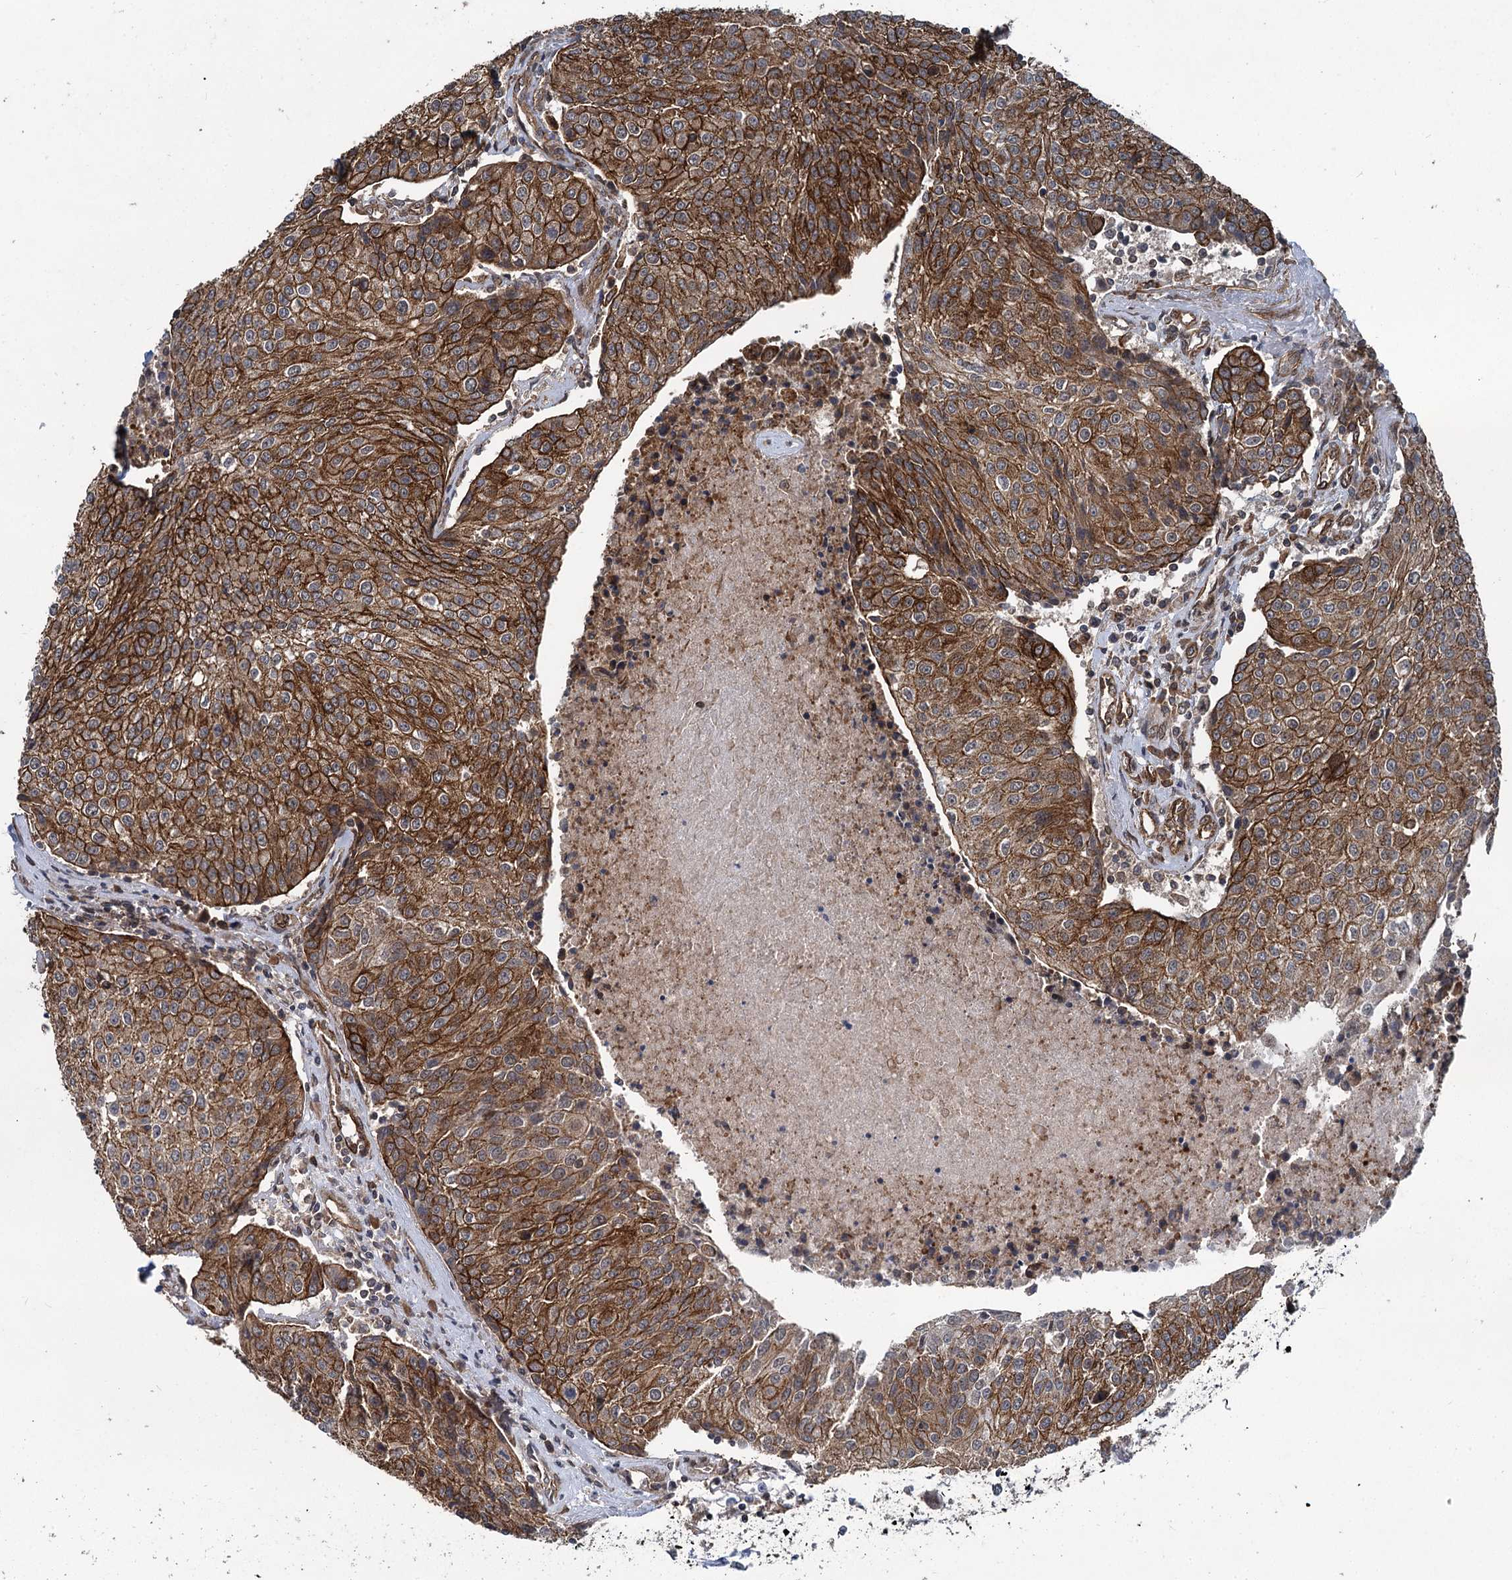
{"staining": {"intensity": "strong", "quantity": ">75%", "location": "cytoplasmic/membranous"}, "tissue": "urothelial cancer", "cell_type": "Tumor cells", "image_type": "cancer", "snomed": [{"axis": "morphology", "description": "Urothelial carcinoma, High grade"}, {"axis": "topography", "description": "Urinary bladder"}], "caption": "Urothelial cancer stained with a brown dye demonstrates strong cytoplasmic/membranous positive staining in about >75% of tumor cells.", "gene": "SVIP", "patient": {"sex": "female", "age": 85}}